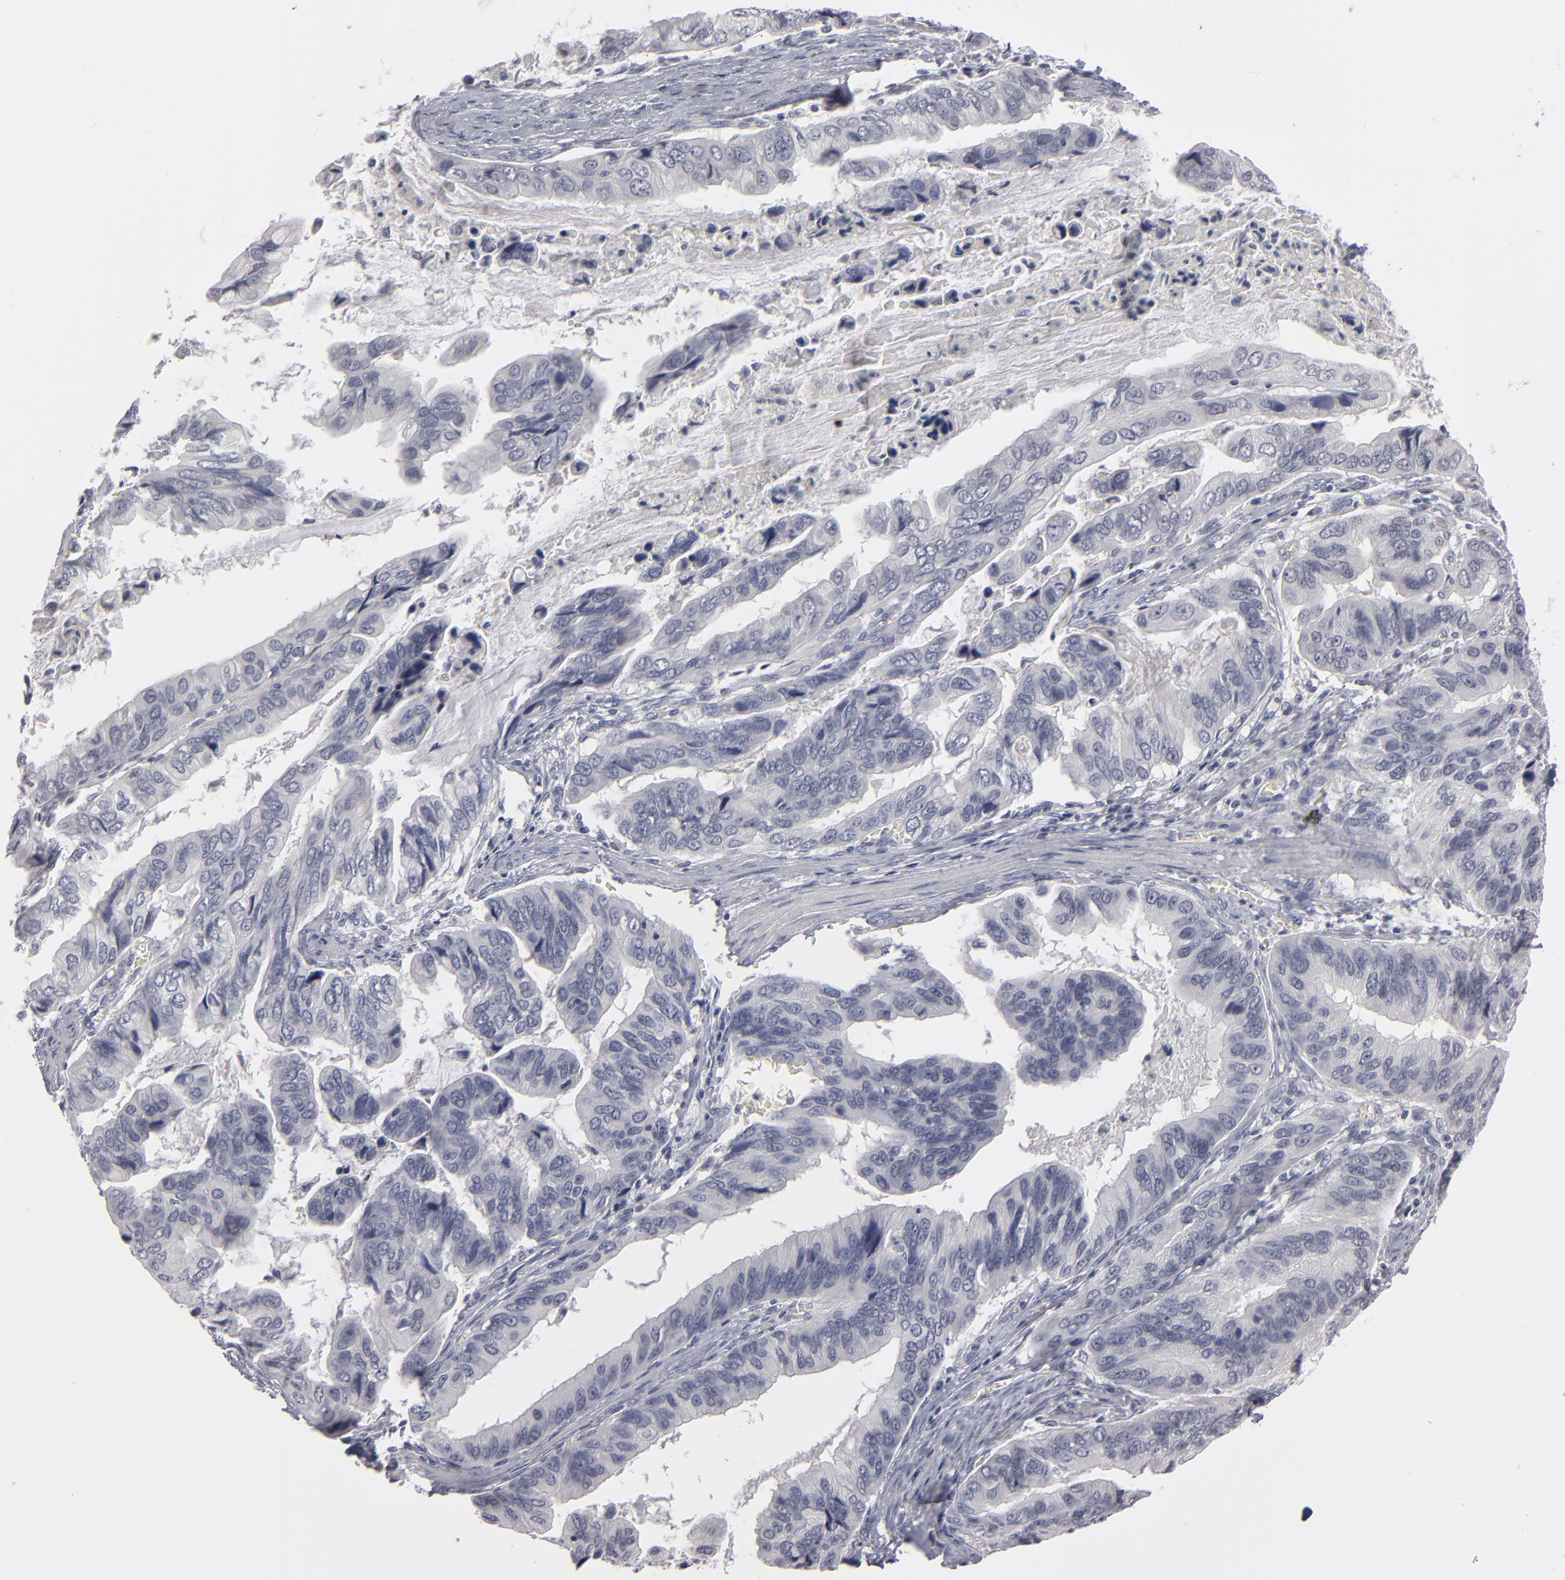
{"staining": {"intensity": "negative", "quantity": "none", "location": "none"}, "tissue": "stomach cancer", "cell_type": "Tumor cells", "image_type": "cancer", "snomed": [{"axis": "morphology", "description": "Adenocarcinoma, NOS"}, {"axis": "topography", "description": "Stomach, upper"}], "caption": "The histopathology image displays no staining of tumor cells in adenocarcinoma (stomach).", "gene": "KIAA1210", "patient": {"sex": "male", "age": 80}}